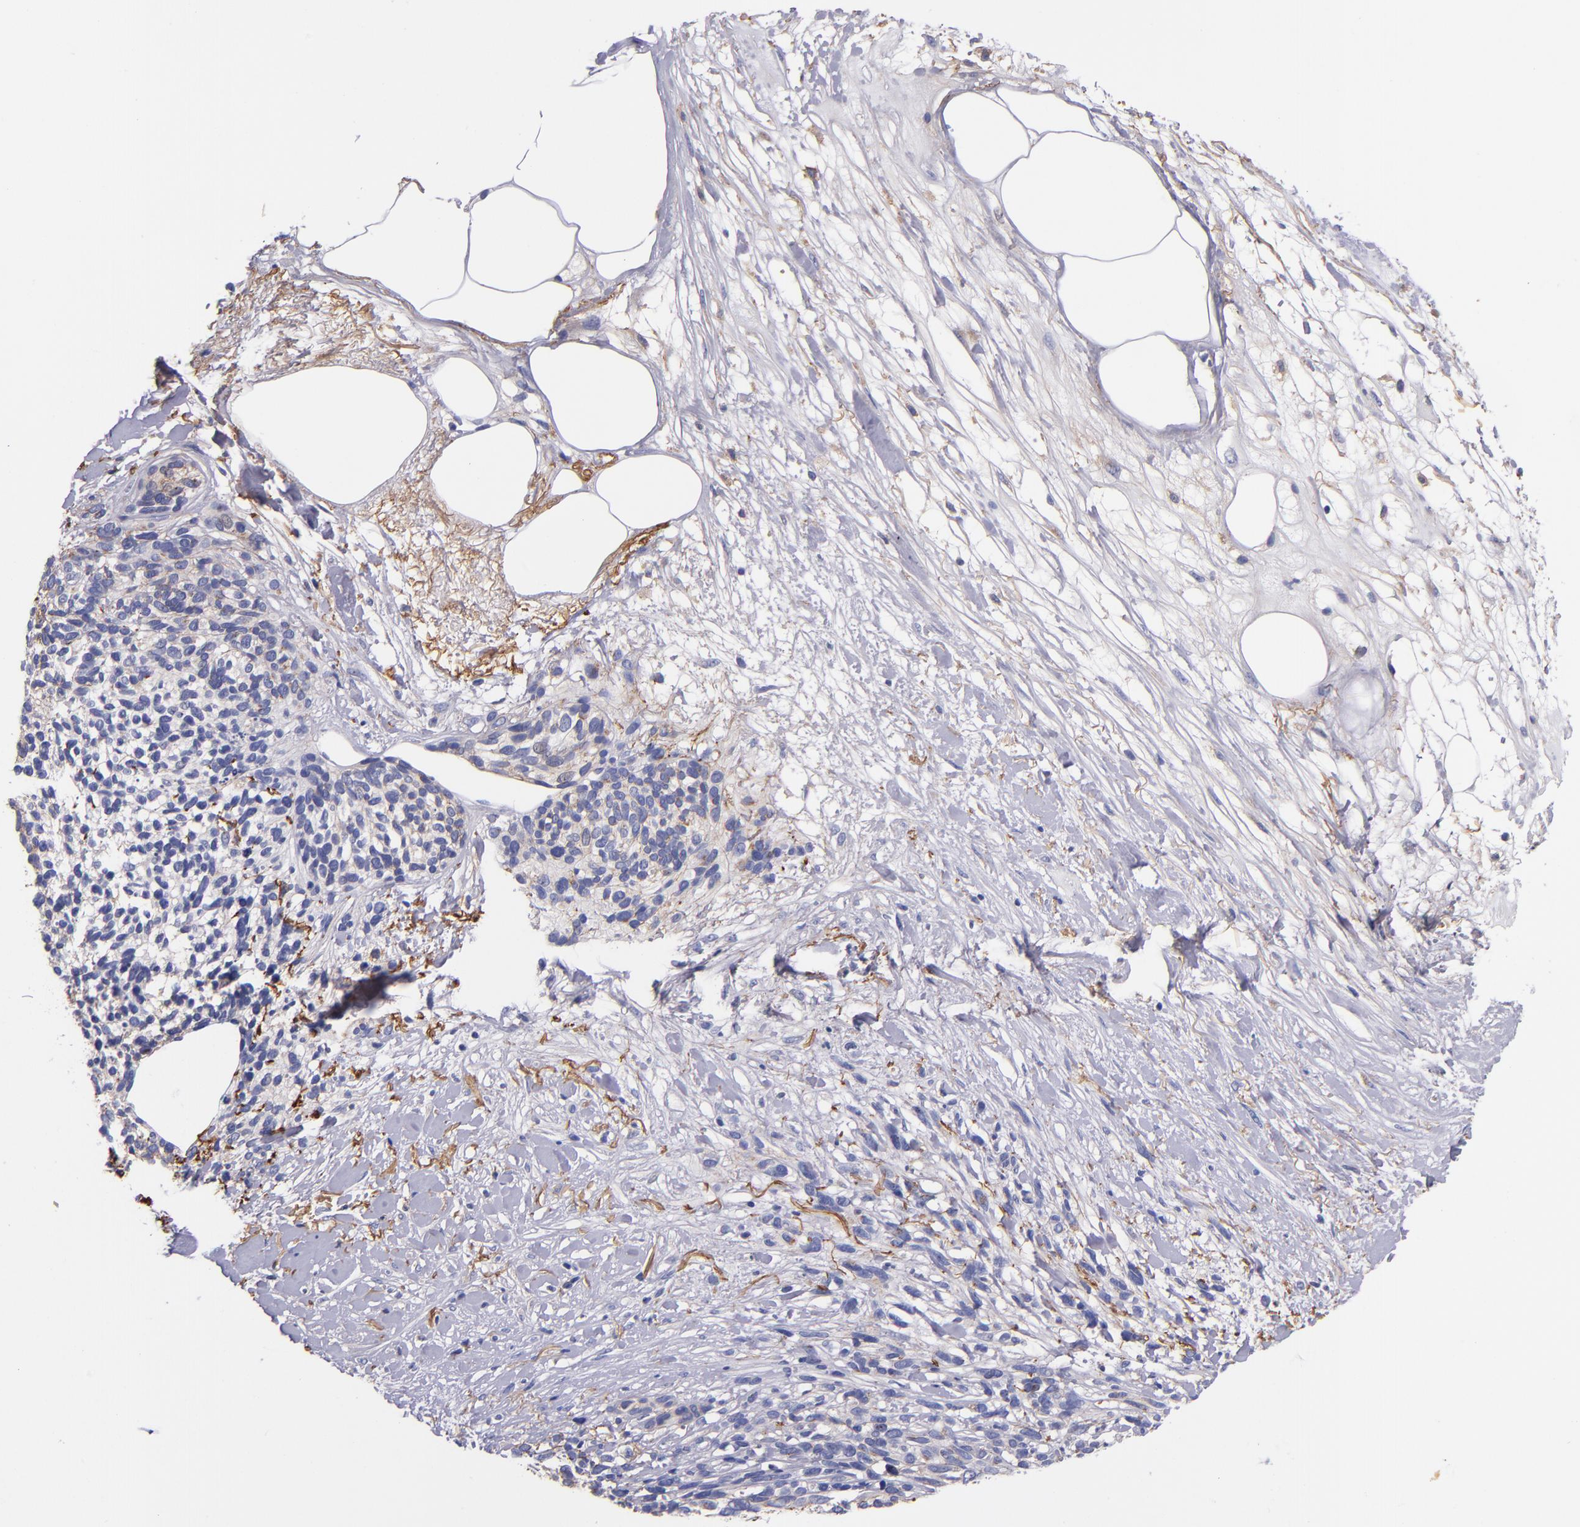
{"staining": {"intensity": "negative", "quantity": "none", "location": "none"}, "tissue": "melanoma", "cell_type": "Tumor cells", "image_type": "cancer", "snomed": [{"axis": "morphology", "description": "Malignant melanoma, NOS"}, {"axis": "topography", "description": "Skin"}], "caption": "The immunohistochemistry image has no significant positivity in tumor cells of melanoma tissue. (DAB immunohistochemistry, high magnification).", "gene": "IVL", "patient": {"sex": "female", "age": 85}}